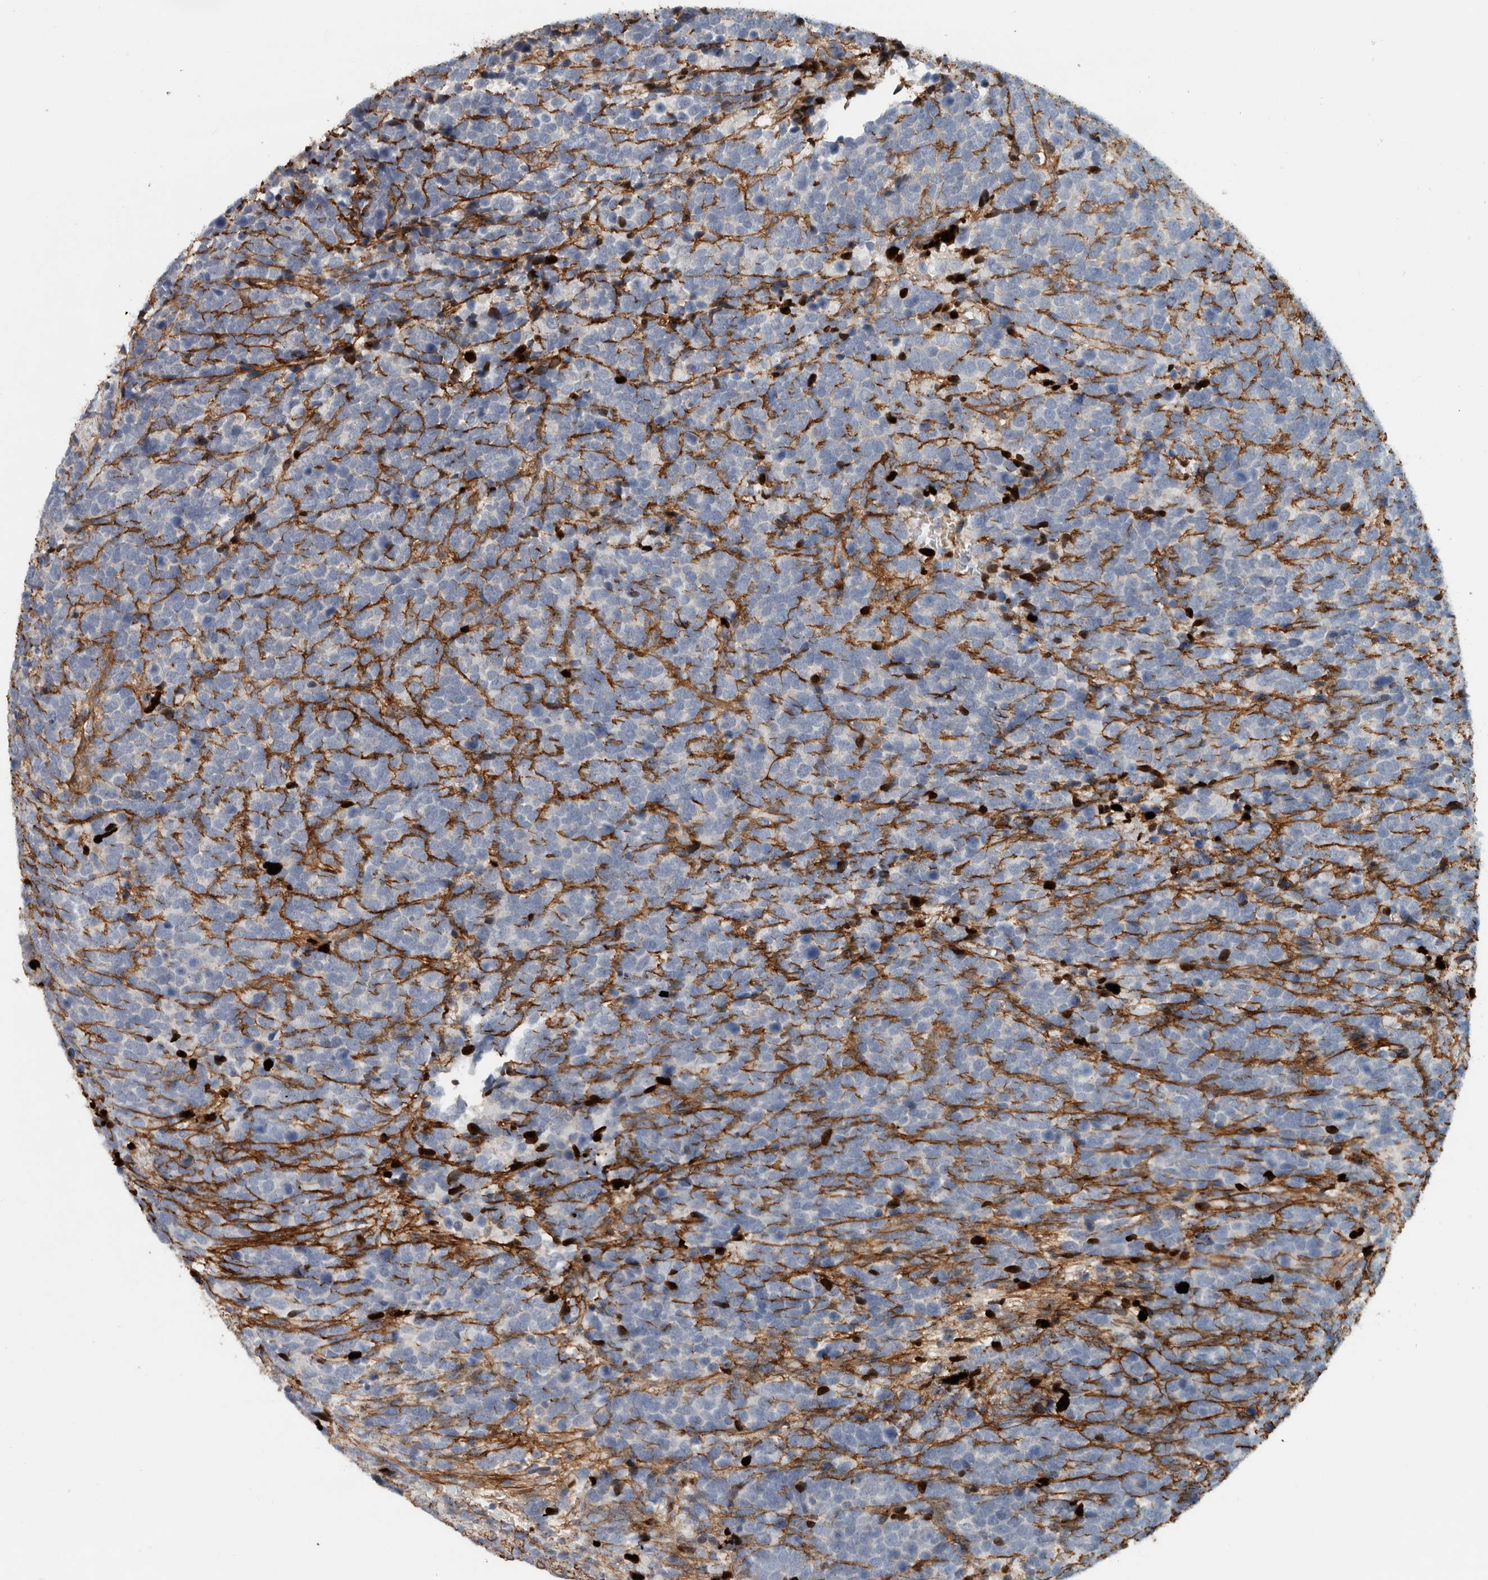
{"staining": {"intensity": "negative", "quantity": "none", "location": "none"}, "tissue": "urothelial cancer", "cell_type": "Tumor cells", "image_type": "cancer", "snomed": [{"axis": "morphology", "description": "Urothelial carcinoma, High grade"}, {"axis": "topography", "description": "Urinary bladder"}], "caption": "IHC of urothelial cancer demonstrates no expression in tumor cells.", "gene": "FN1", "patient": {"sex": "female", "age": 82}}